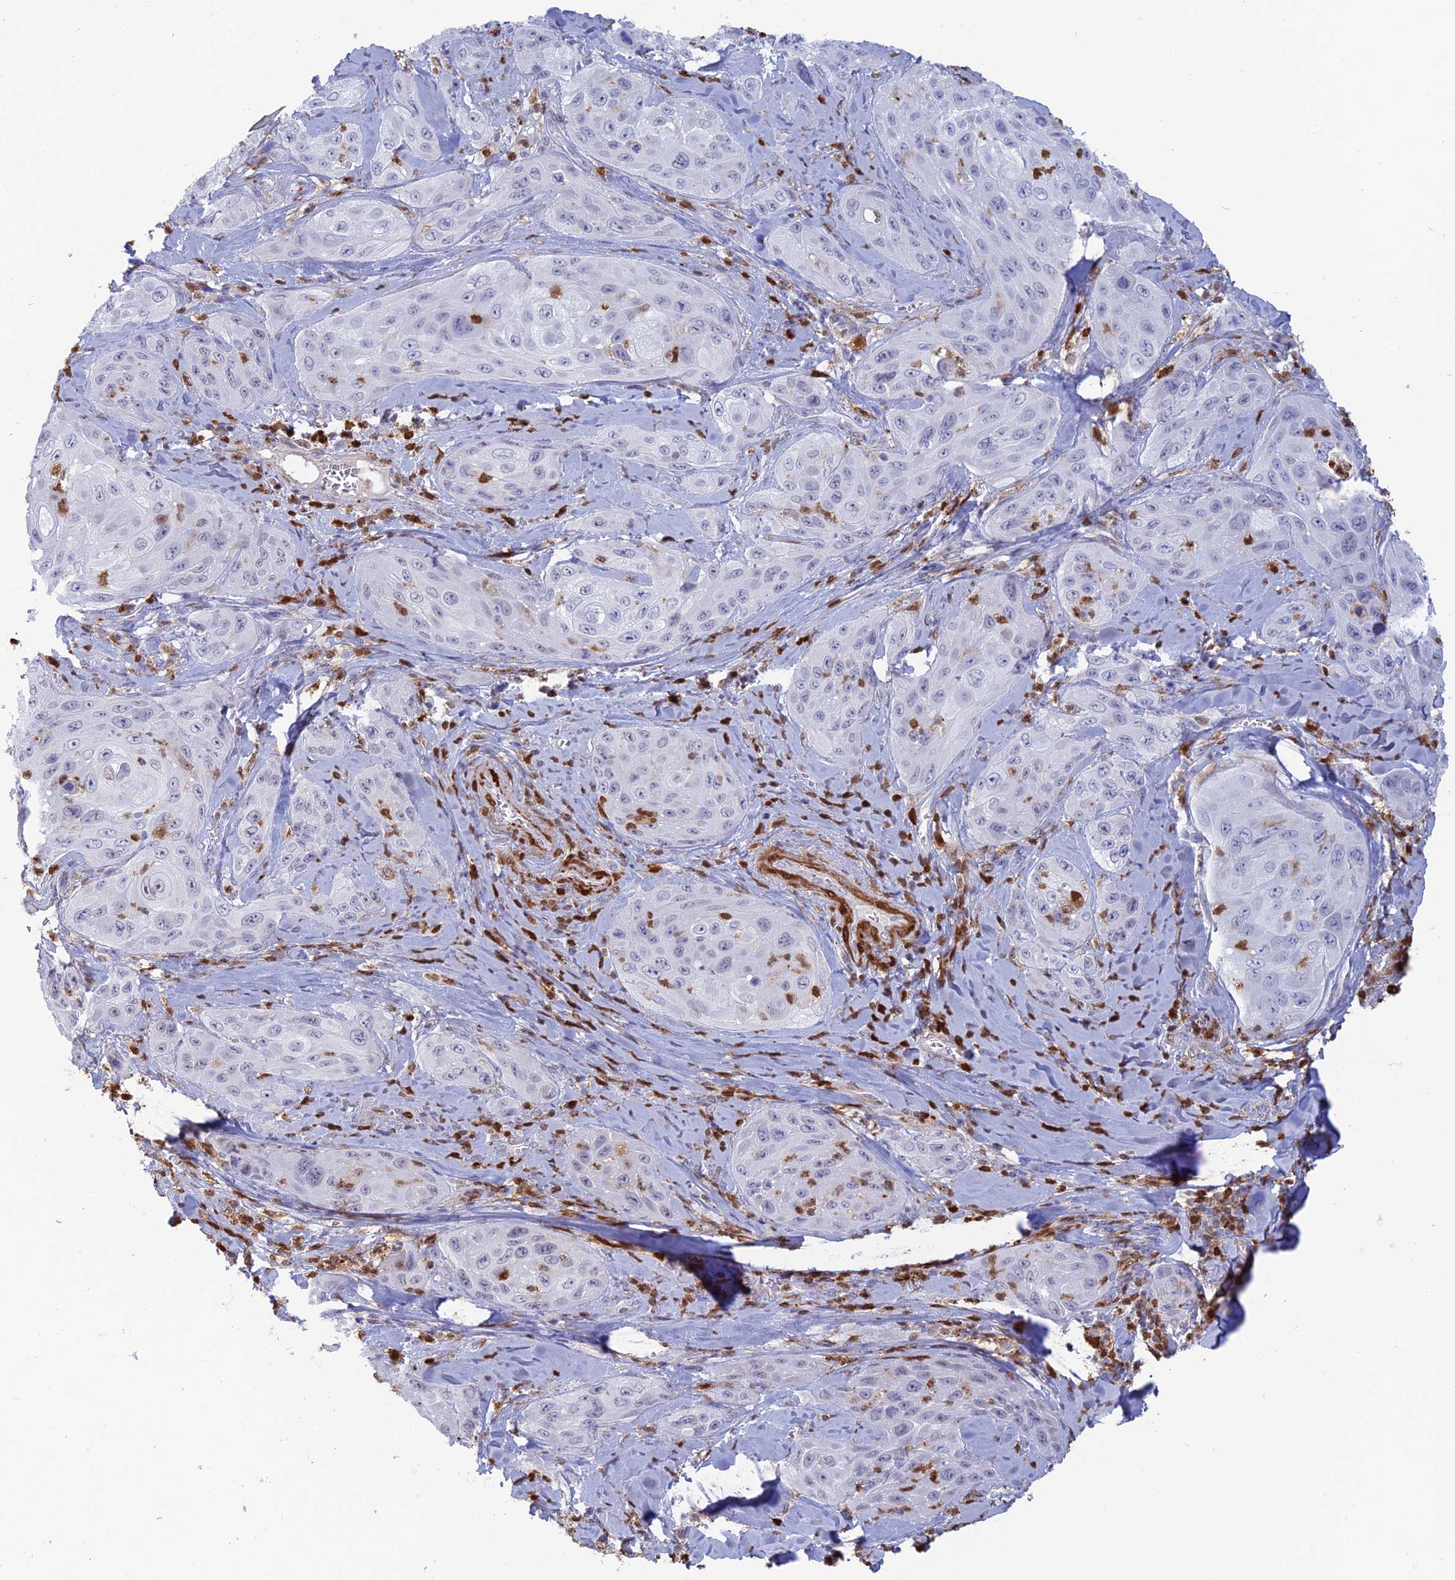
{"staining": {"intensity": "negative", "quantity": "none", "location": "none"}, "tissue": "cervical cancer", "cell_type": "Tumor cells", "image_type": "cancer", "snomed": [{"axis": "morphology", "description": "Squamous cell carcinoma, NOS"}, {"axis": "topography", "description": "Cervix"}], "caption": "A high-resolution histopathology image shows immunohistochemistry (IHC) staining of cervical cancer, which exhibits no significant expression in tumor cells. (DAB immunohistochemistry (IHC) with hematoxylin counter stain).", "gene": "PGBD4", "patient": {"sex": "female", "age": 42}}